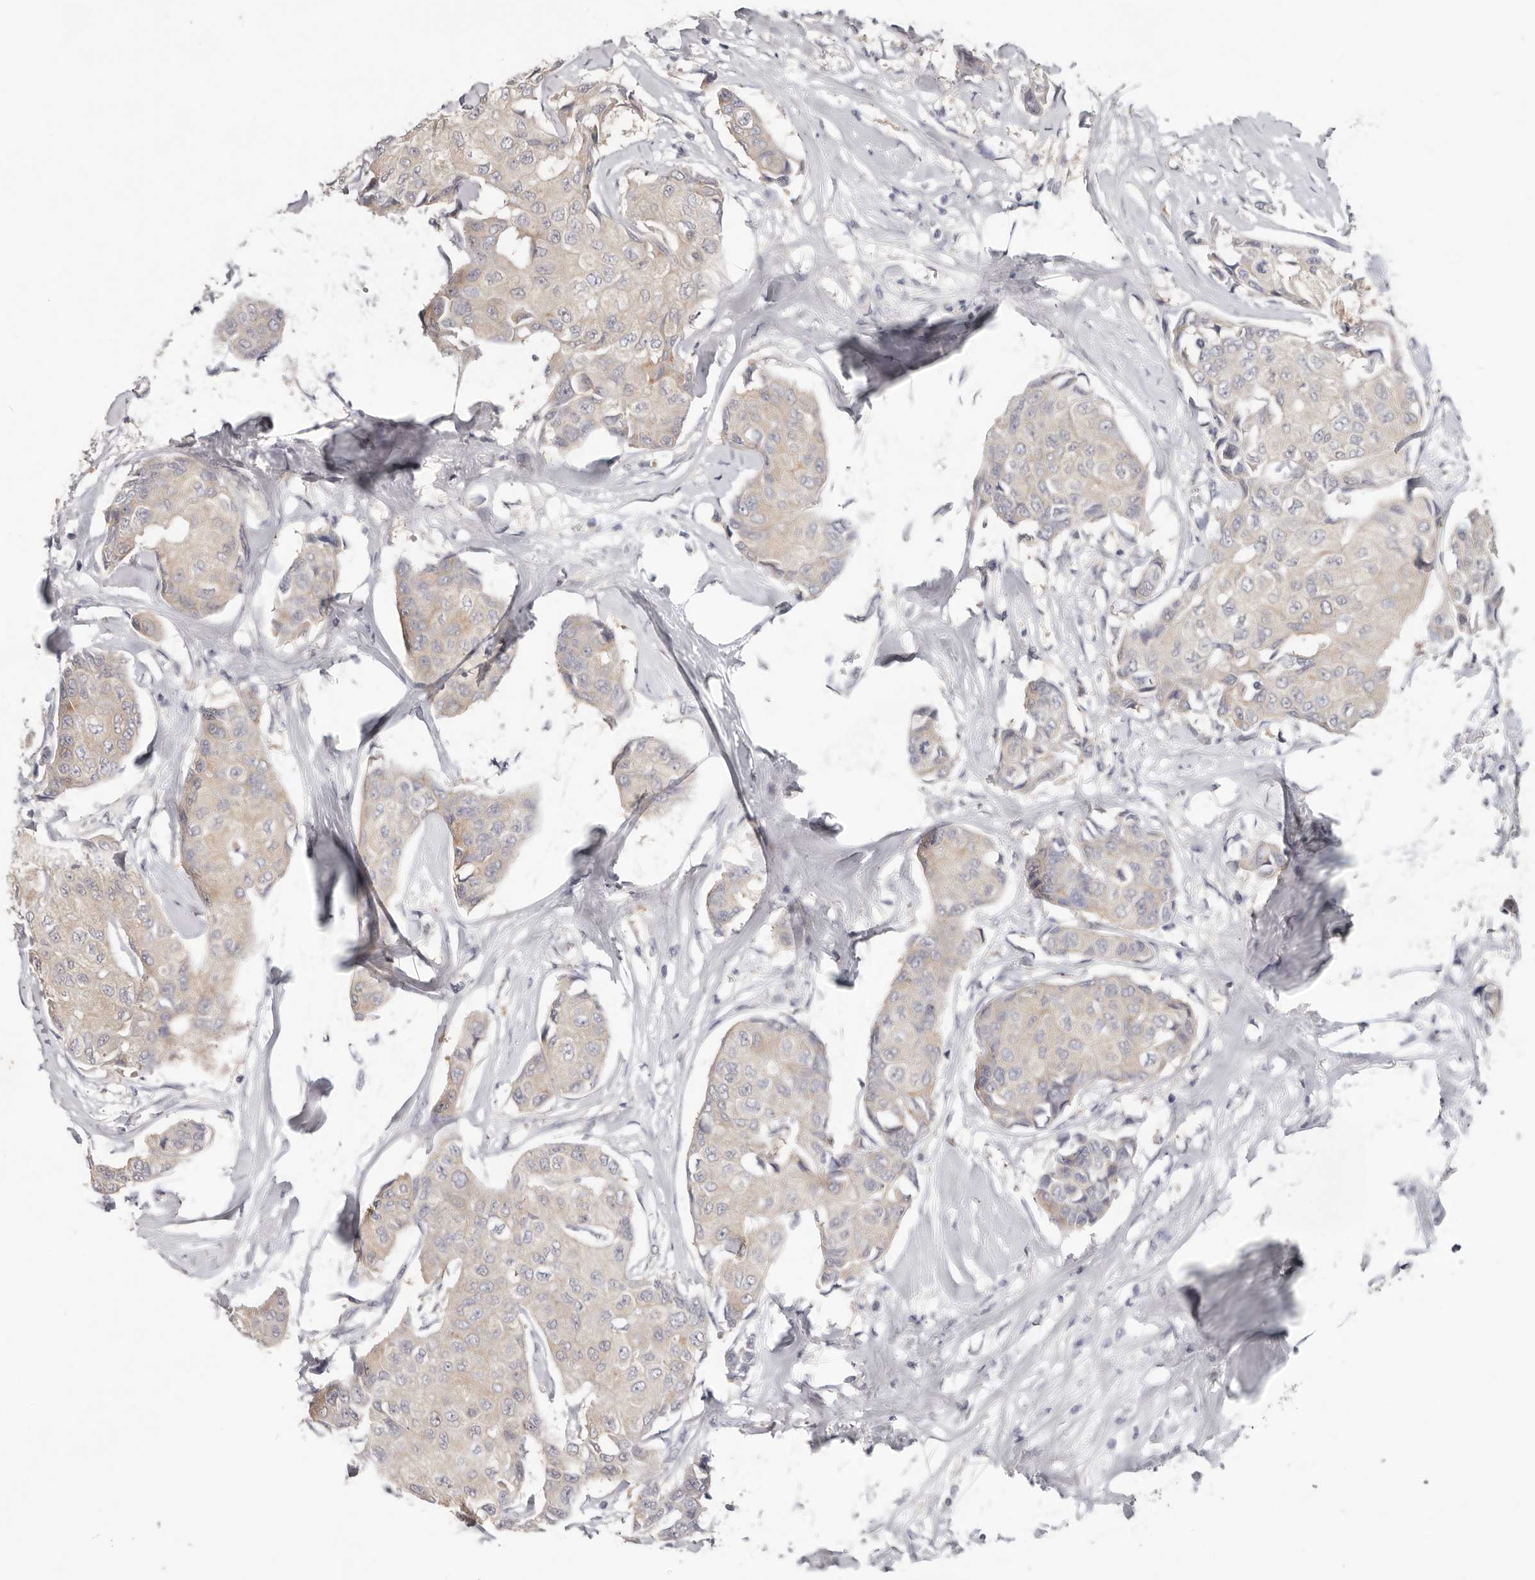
{"staining": {"intensity": "negative", "quantity": "none", "location": "none"}, "tissue": "breast cancer", "cell_type": "Tumor cells", "image_type": "cancer", "snomed": [{"axis": "morphology", "description": "Duct carcinoma"}, {"axis": "topography", "description": "Breast"}], "caption": "Infiltrating ductal carcinoma (breast) was stained to show a protein in brown. There is no significant expression in tumor cells.", "gene": "WDR77", "patient": {"sex": "female", "age": 80}}